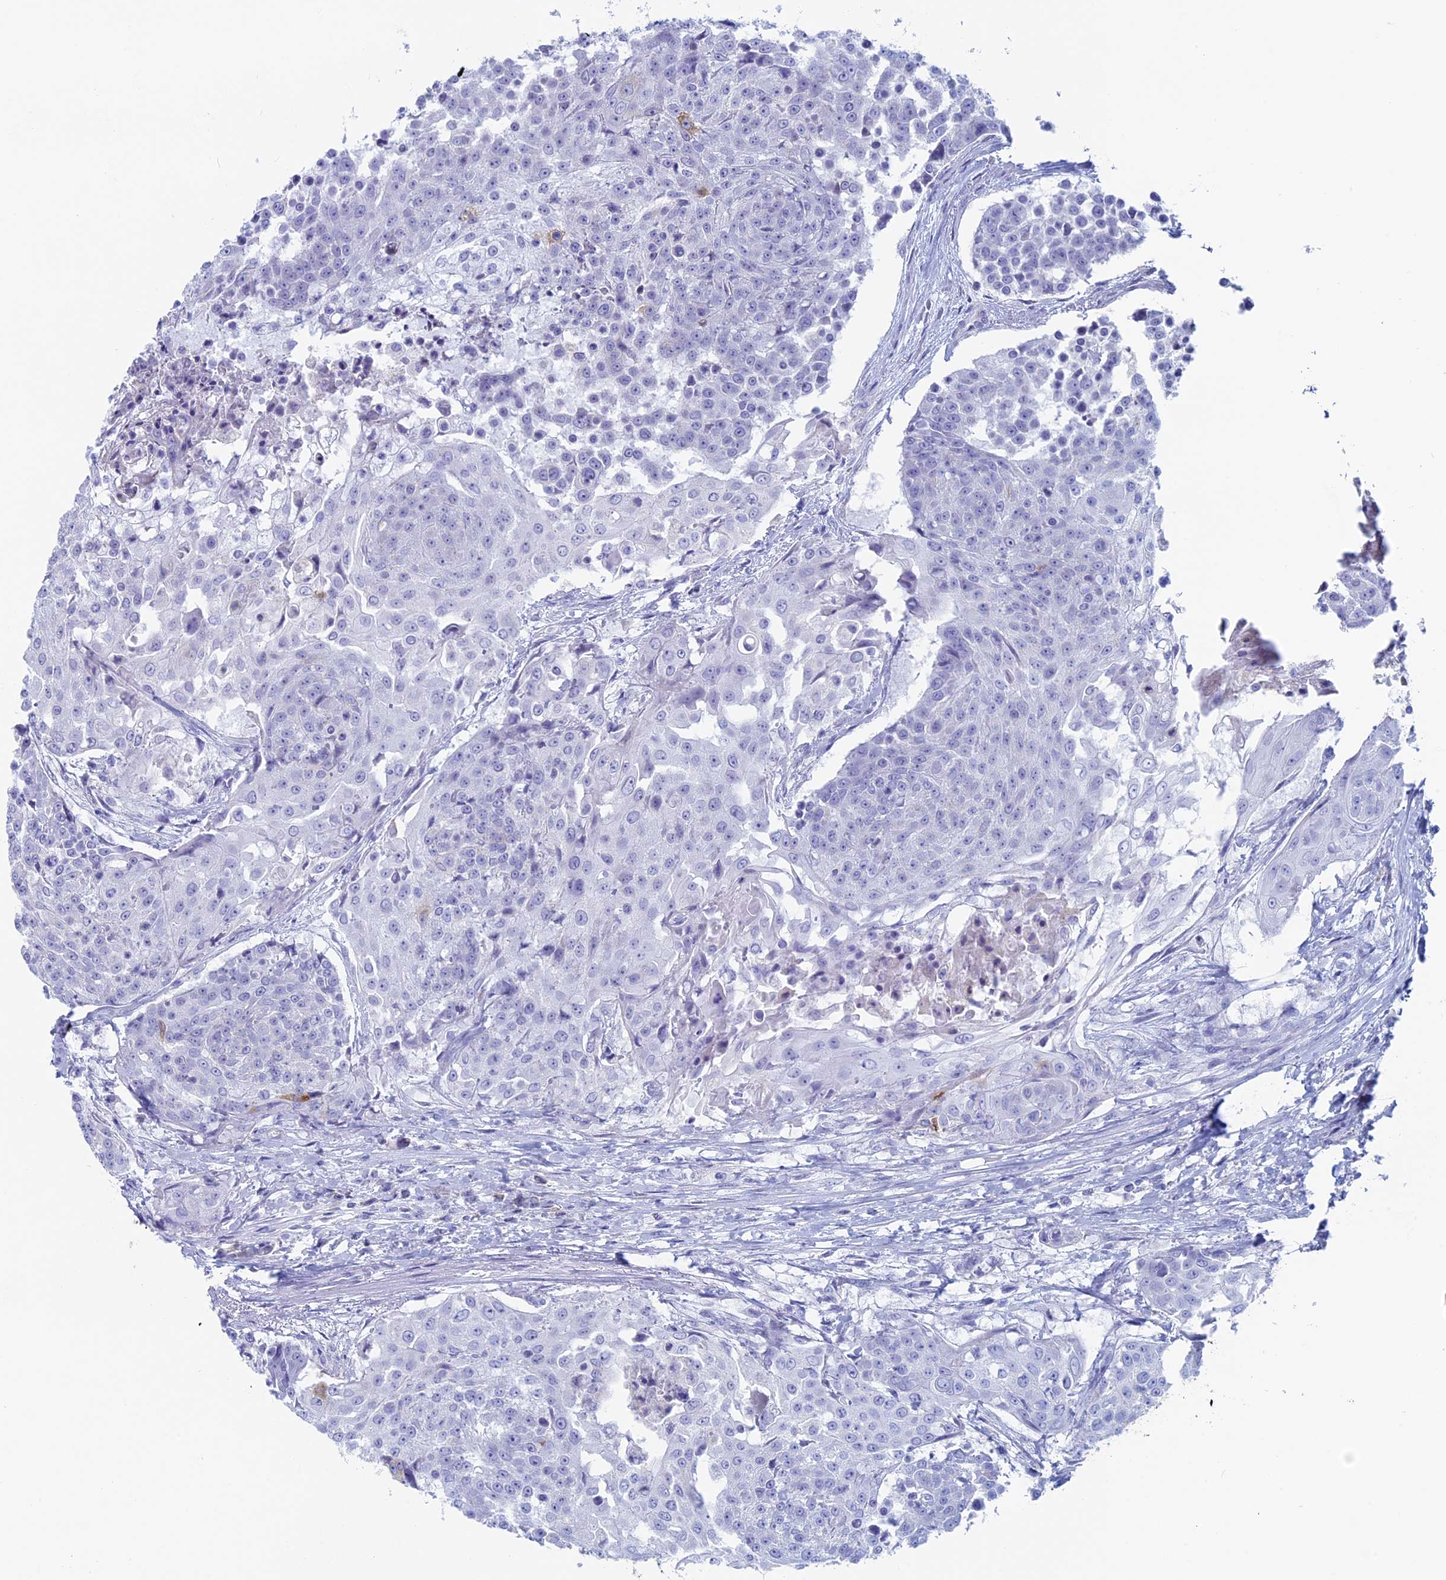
{"staining": {"intensity": "negative", "quantity": "none", "location": "none"}, "tissue": "urothelial cancer", "cell_type": "Tumor cells", "image_type": "cancer", "snomed": [{"axis": "morphology", "description": "Urothelial carcinoma, High grade"}, {"axis": "topography", "description": "Urinary bladder"}], "caption": "Immunohistochemistry (IHC) micrograph of neoplastic tissue: human urothelial cancer stained with DAB (3,3'-diaminobenzidine) displays no significant protein expression in tumor cells. (Stains: DAB (3,3'-diaminobenzidine) IHC with hematoxylin counter stain, Microscopy: brightfield microscopy at high magnification).", "gene": "MAGEB6", "patient": {"sex": "female", "age": 63}}